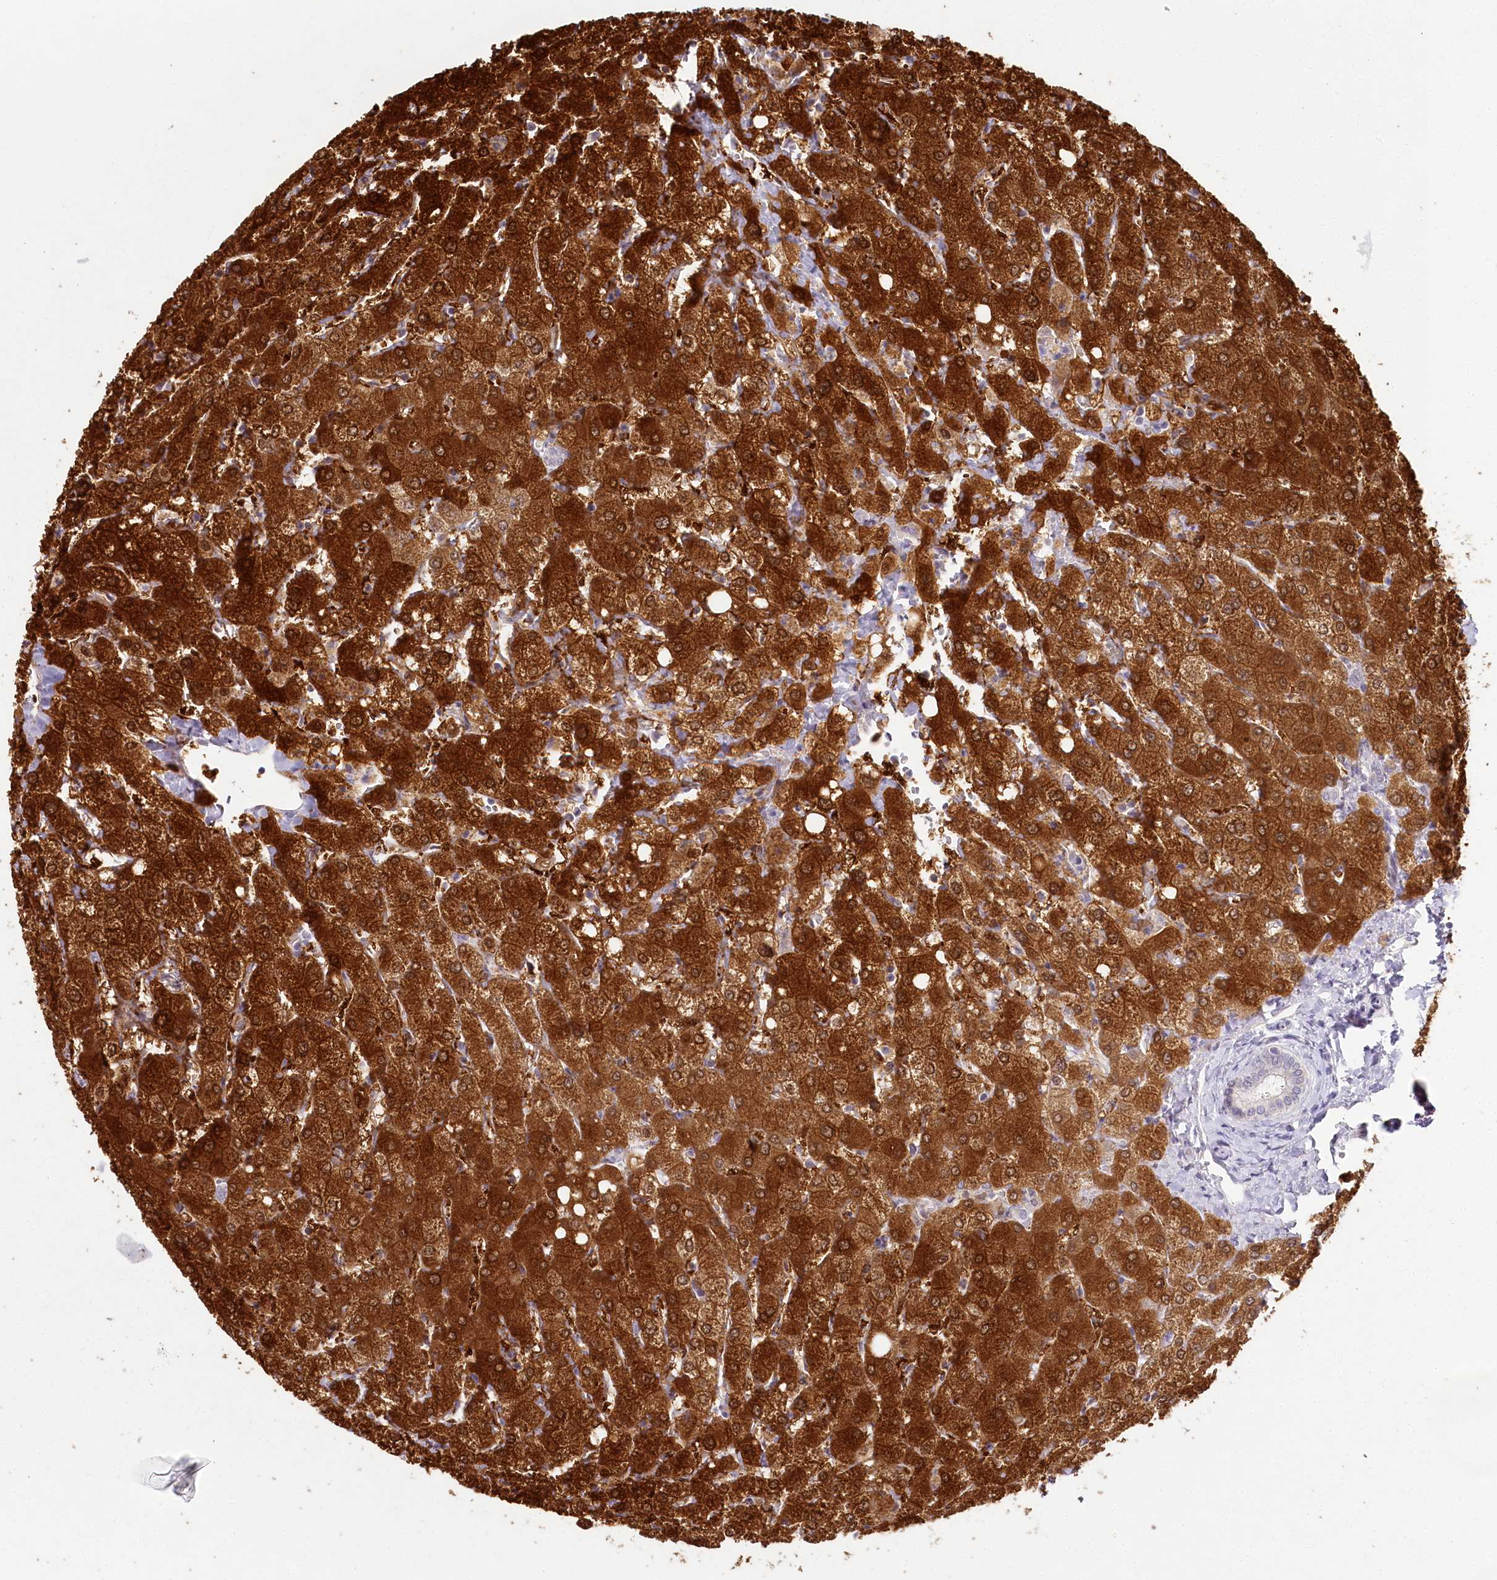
{"staining": {"intensity": "negative", "quantity": "none", "location": "none"}, "tissue": "liver", "cell_type": "Cholangiocytes", "image_type": "normal", "snomed": [{"axis": "morphology", "description": "Normal tissue, NOS"}, {"axis": "topography", "description": "Liver"}], "caption": "Cholangiocytes show no significant protein staining in benign liver. (Immunohistochemistry, brightfield microscopy, high magnification).", "gene": "HPD", "patient": {"sex": "female", "age": 54}}